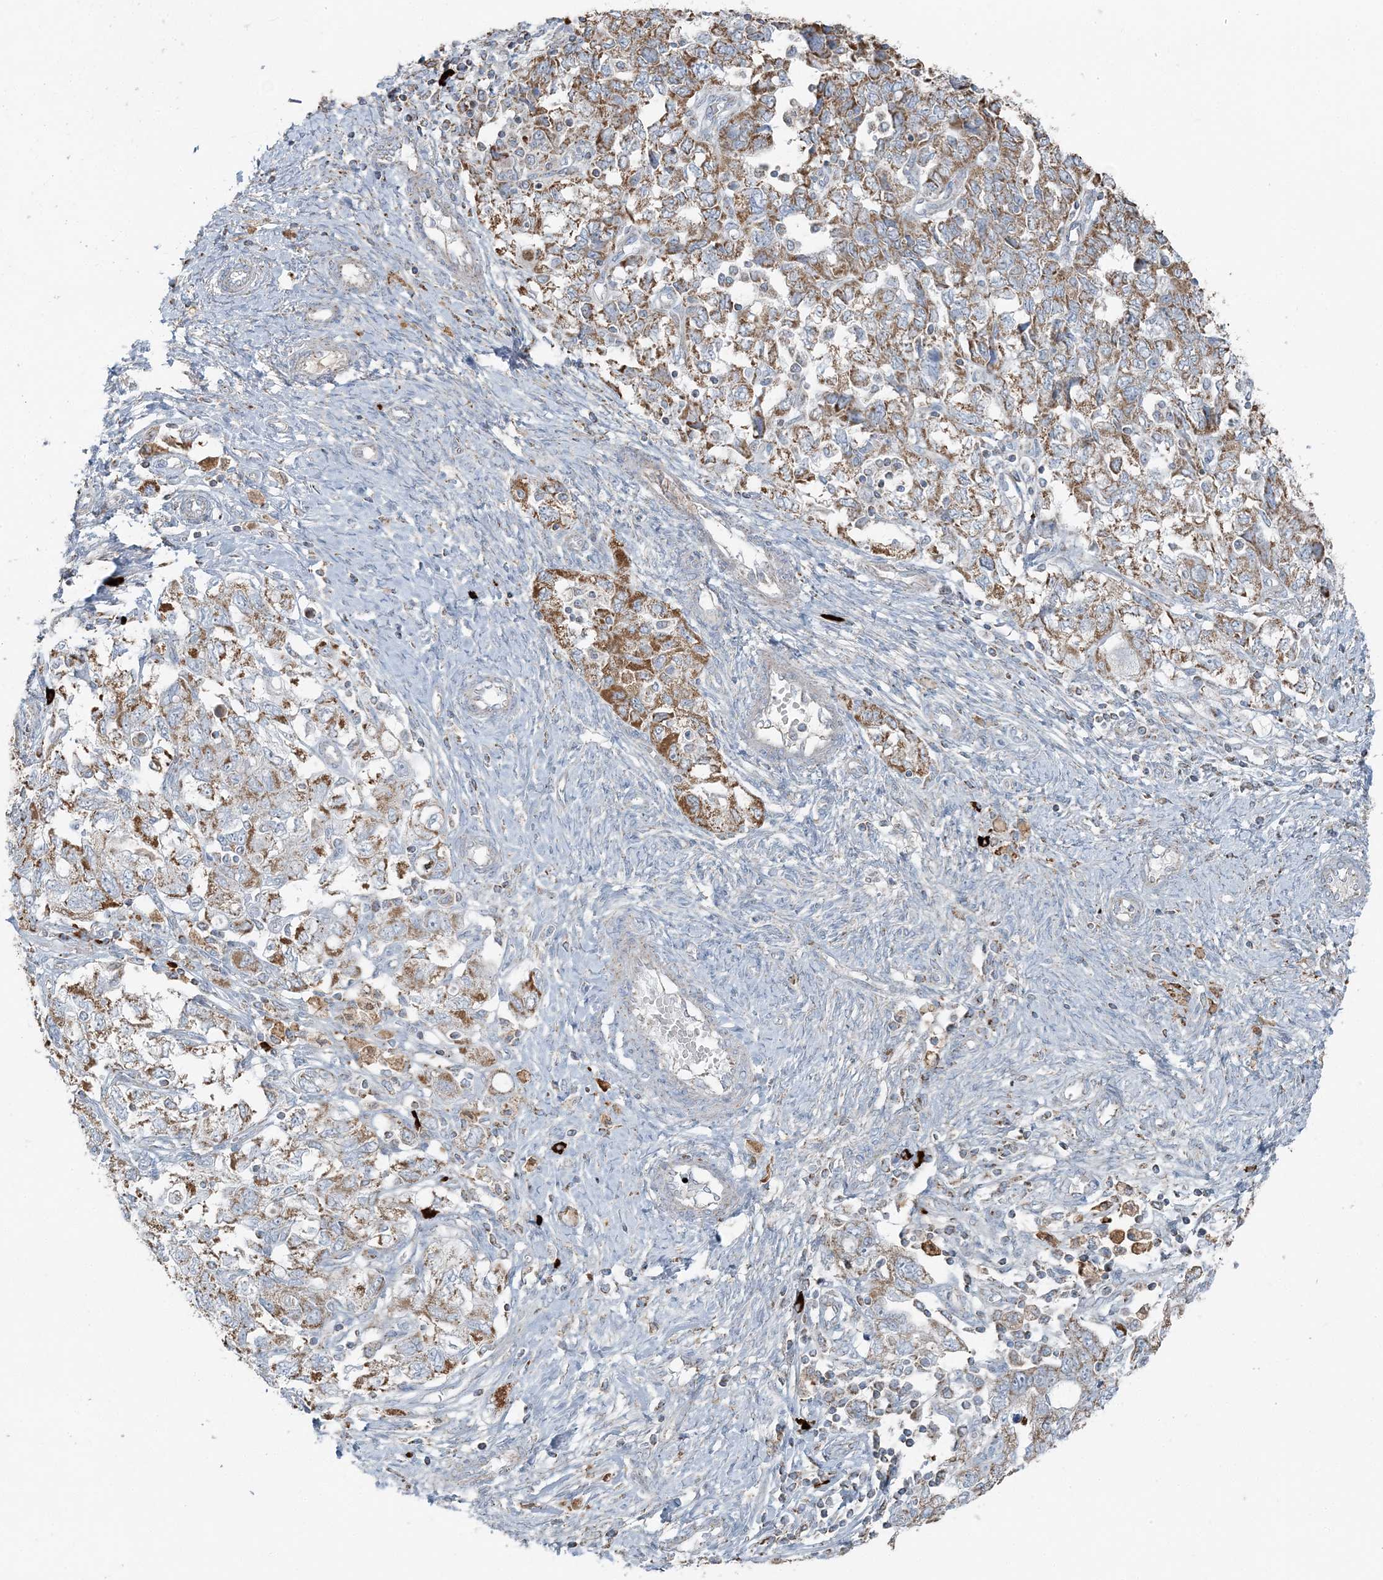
{"staining": {"intensity": "moderate", "quantity": ">75%", "location": "cytoplasmic/membranous"}, "tissue": "ovarian cancer", "cell_type": "Tumor cells", "image_type": "cancer", "snomed": [{"axis": "morphology", "description": "Carcinoma, NOS"}, {"axis": "morphology", "description": "Cystadenocarcinoma, serous, NOS"}, {"axis": "topography", "description": "Ovary"}], "caption": "Approximately >75% of tumor cells in human ovarian serous cystadenocarcinoma reveal moderate cytoplasmic/membranous protein expression as visualized by brown immunohistochemical staining.", "gene": "SLC22A16", "patient": {"sex": "female", "age": 69}}